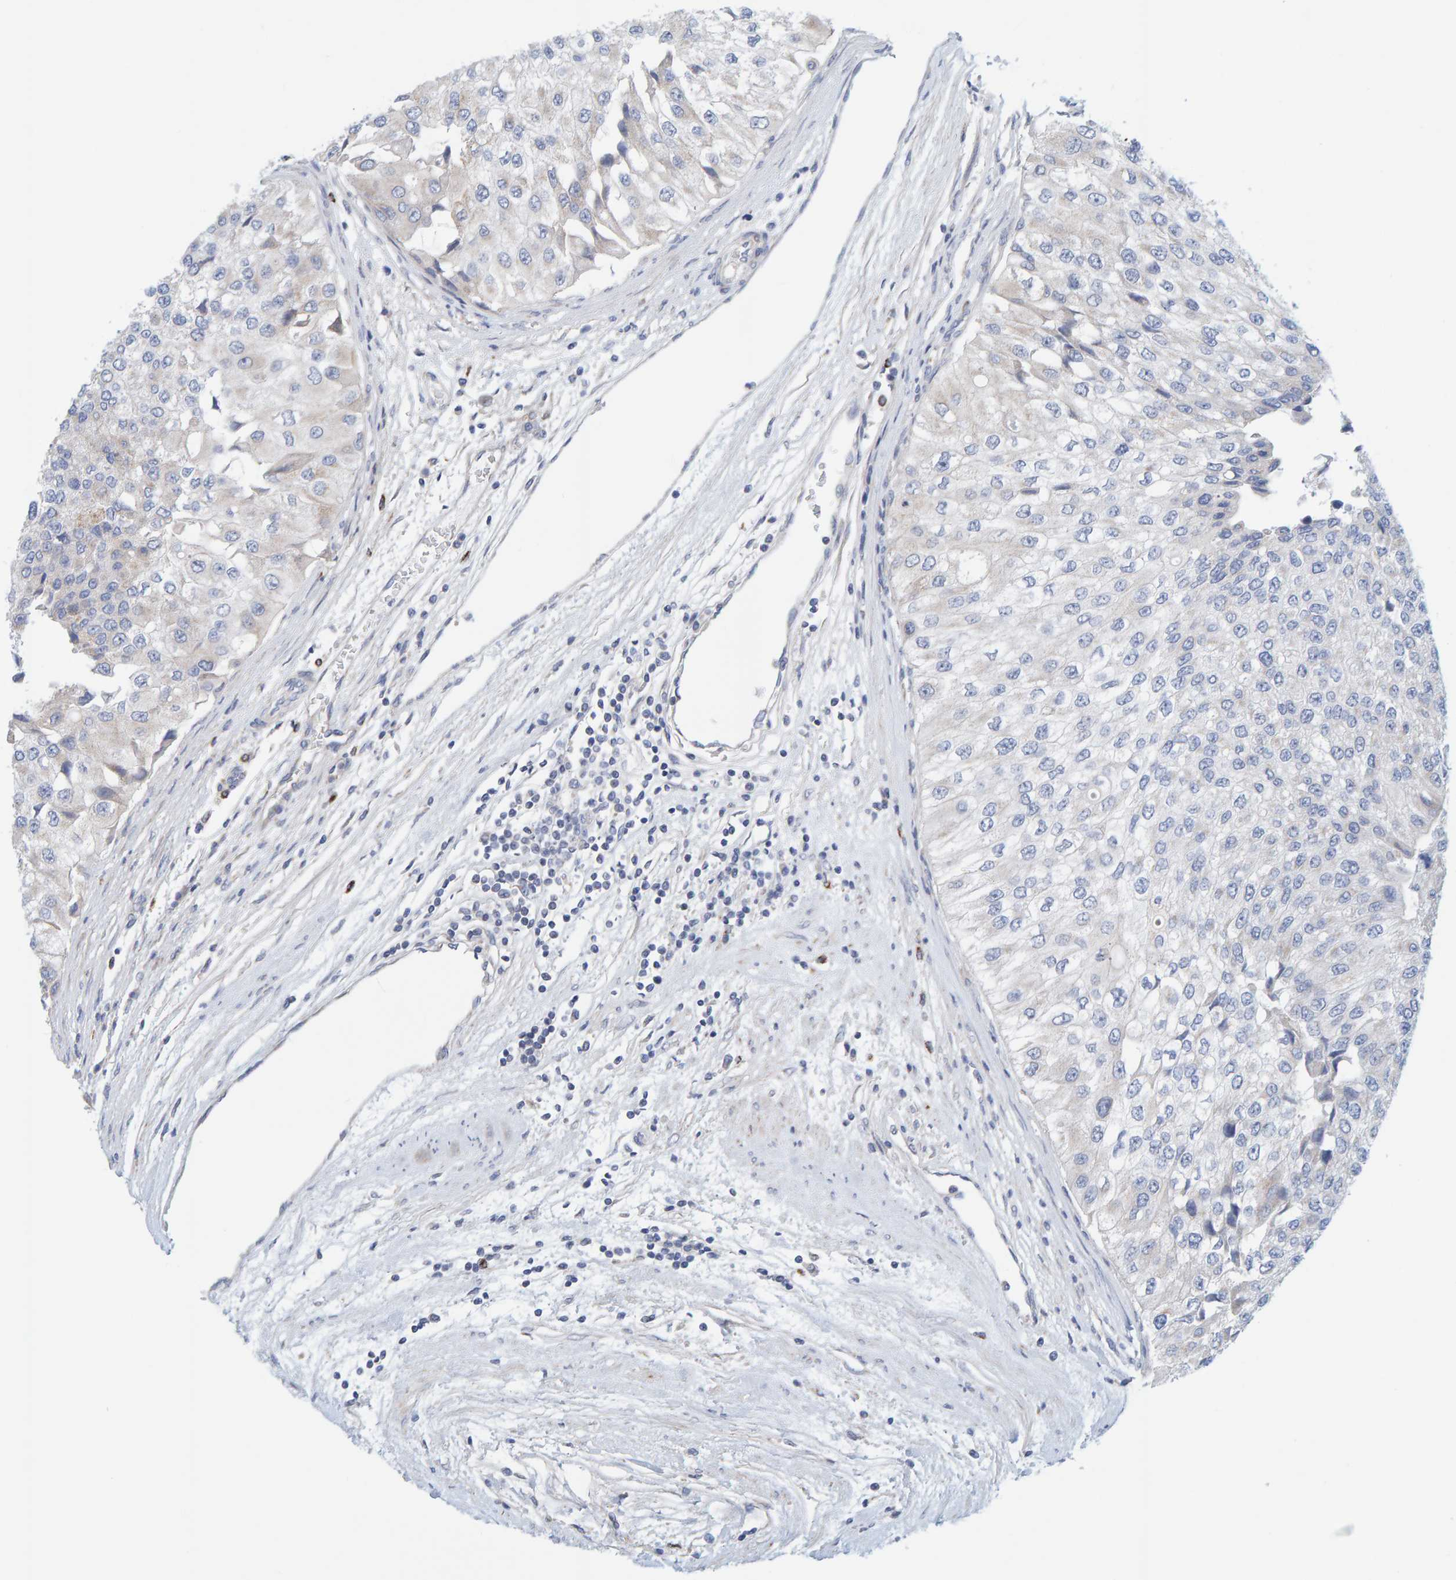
{"staining": {"intensity": "negative", "quantity": "none", "location": "none"}, "tissue": "urothelial cancer", "cell_type": "Tumor cells", "image_type": "cancer", "snomed": [{"axis": "morphology", "description": "Urothelial carcinoma, High grade"}, {"axis": "topography", "description": "Kidney"}, {"axis": "topography", "description": "Urinary bladder"}], "caption": "IHC of urothelial carcinoma (high-grade) shows no expression in tumor cells.", "gene": "ZC3H3", "patient": {"sex": "male", "age": 77}}